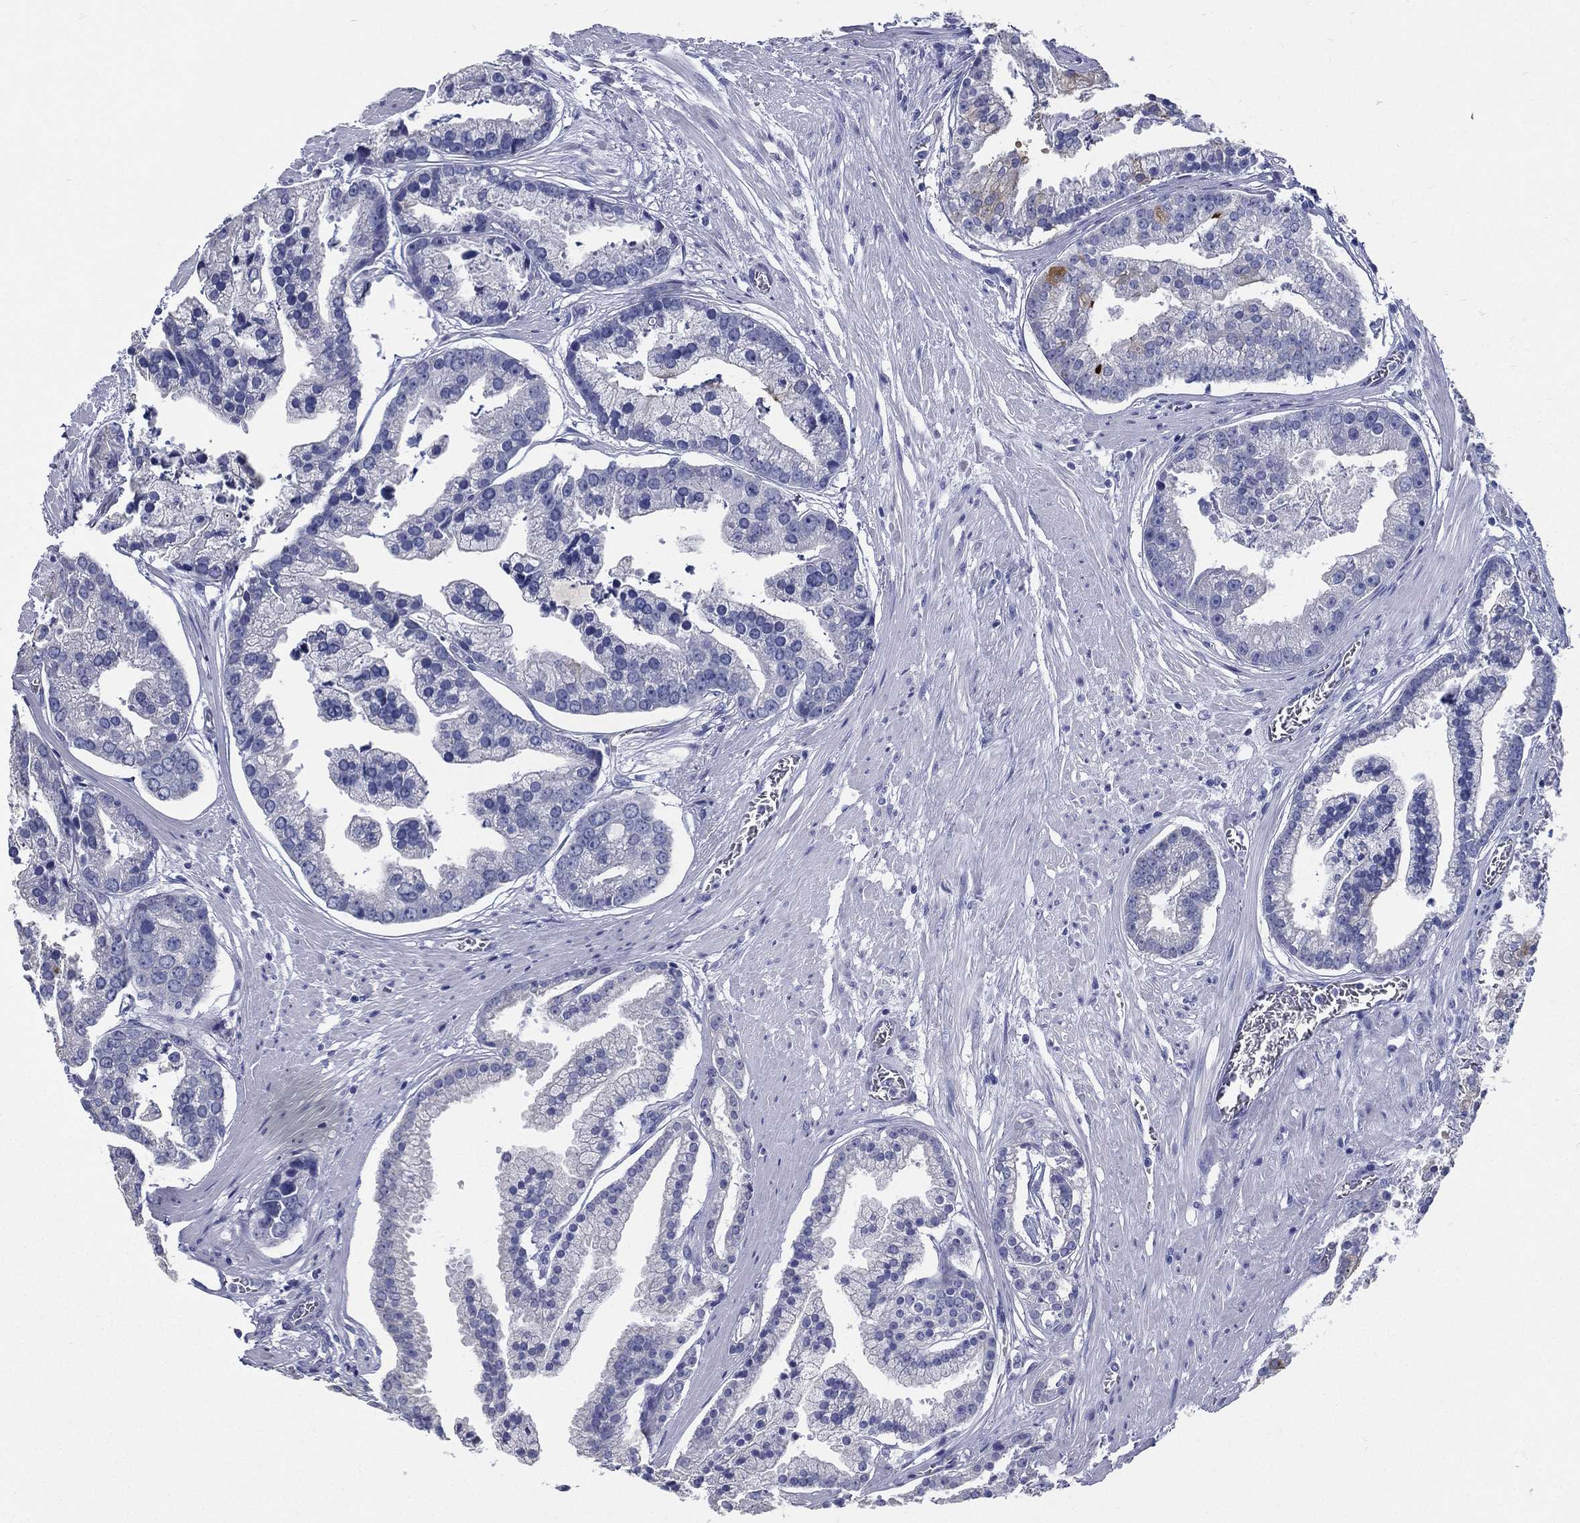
{"staining": {"intensity": "negative", "quantity": "none", "location": "none"}, "tissue": "prostate cancer", "cell_type": "Tumor cells", "image_type": "cancer", "snomed": [{"axis": "morphology", "description": "Adenocarcinoma, NOS"}, {"axis": "topography", "description": "Prostate and seminal vesicle, NOS"}, {"axis": "topography", "description": "Prostate"}], "caption": "Micrograph shows no protein positivity in tumor cells of adenocarcinoma (prostate) tissue.", "gene": "RSPH4A", "patient": {"sex": "male", "age": 44}}